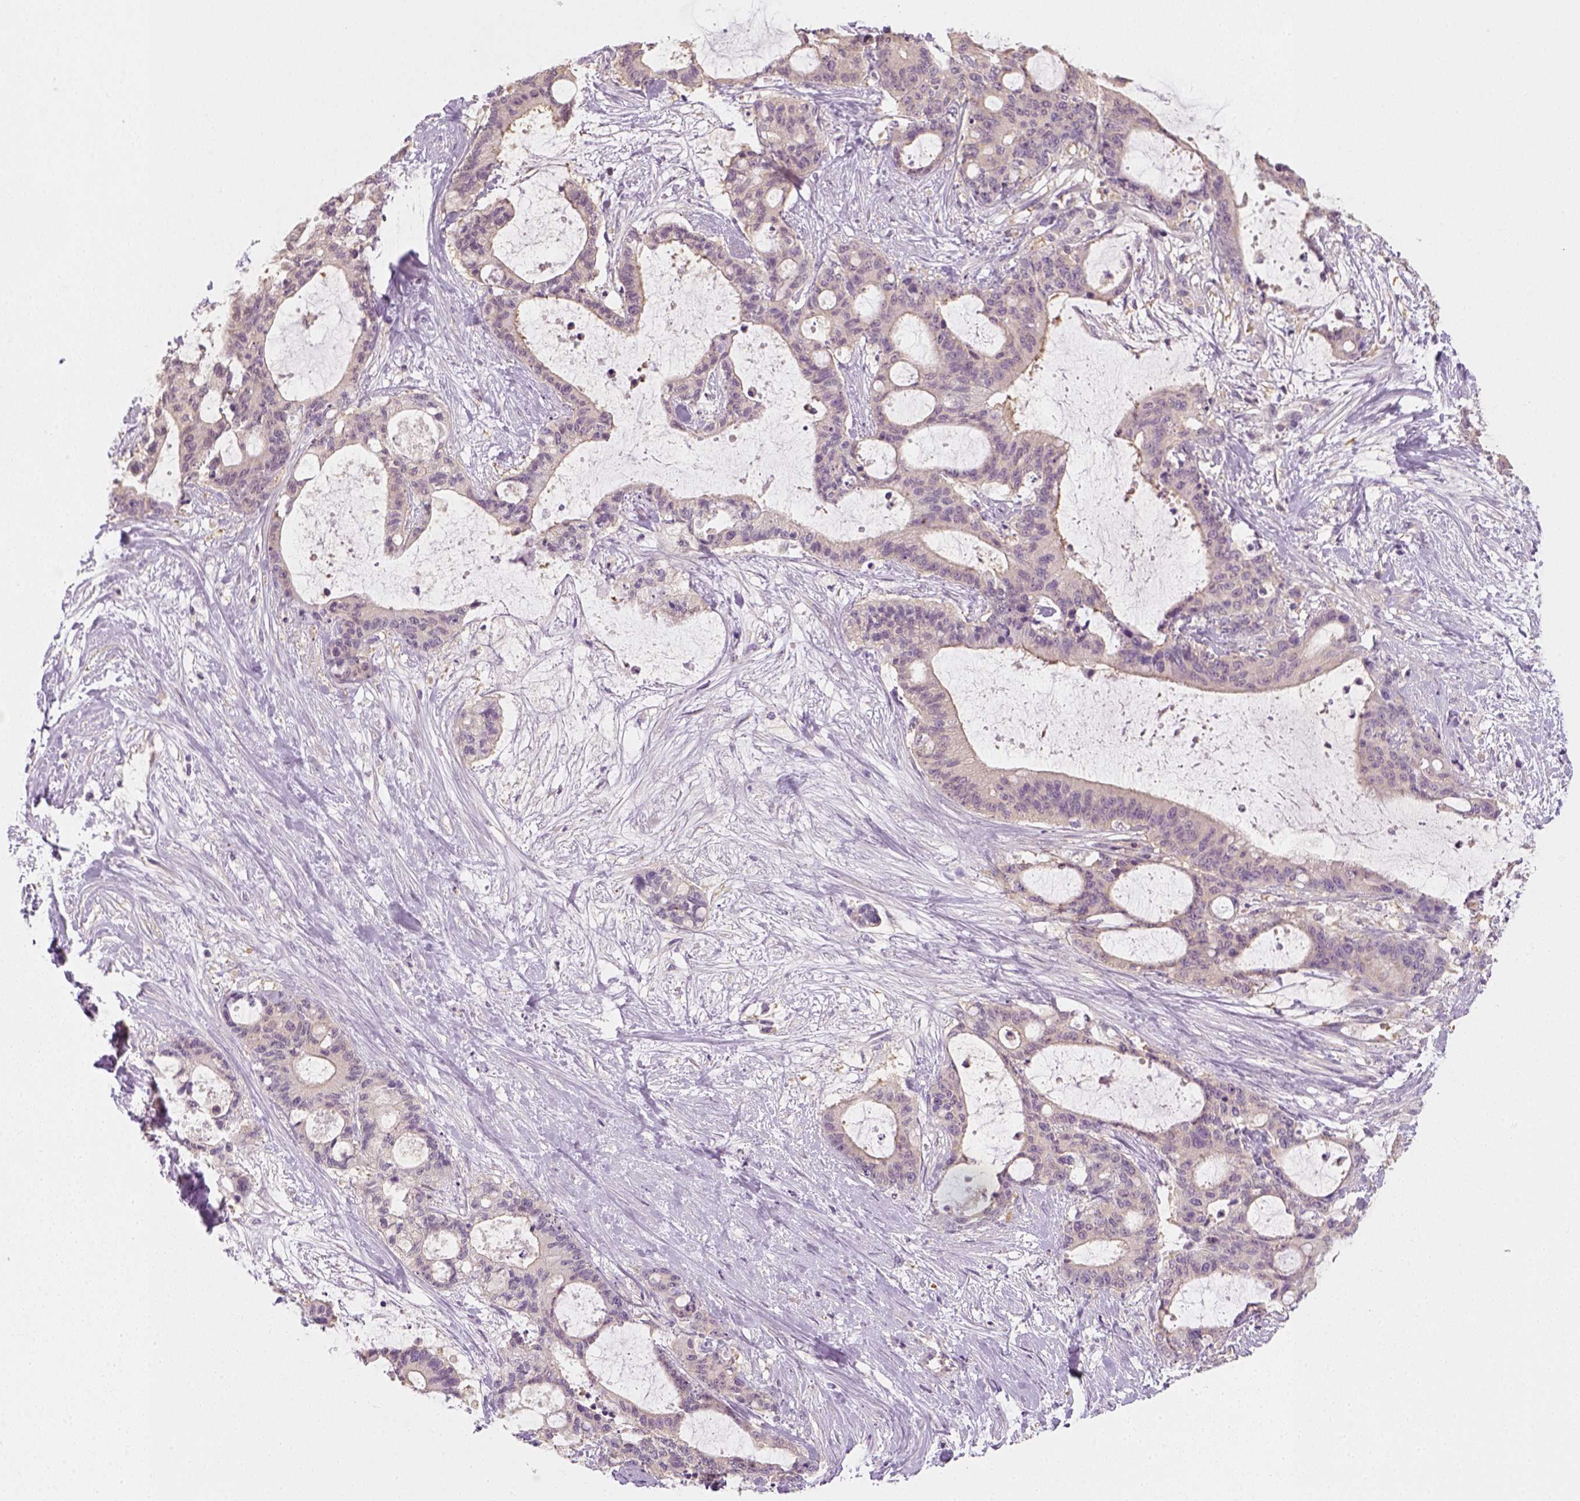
{"staining": {"intensity": "negative", "quantity": "none", "location": "none"}, "tissue": "liver cancer", "cell_type": "Tumor cells", "image_type": "cancer", "snomed": [{"axis": "morphology", "description": "Cholangiocarcinoma"}, {"axis": "topography", "description": "Liver"}], "caption": "Immunohistochemistry (IHC) photomicrograph of neoplastic tissue: liver cancer stained with DAB reveals no significant protein staining in tumor cells. (DAB IHC with hematoxylin counter stain).", "gene": "EPHB1", "patient": {"sex": "female", "age": 73}}